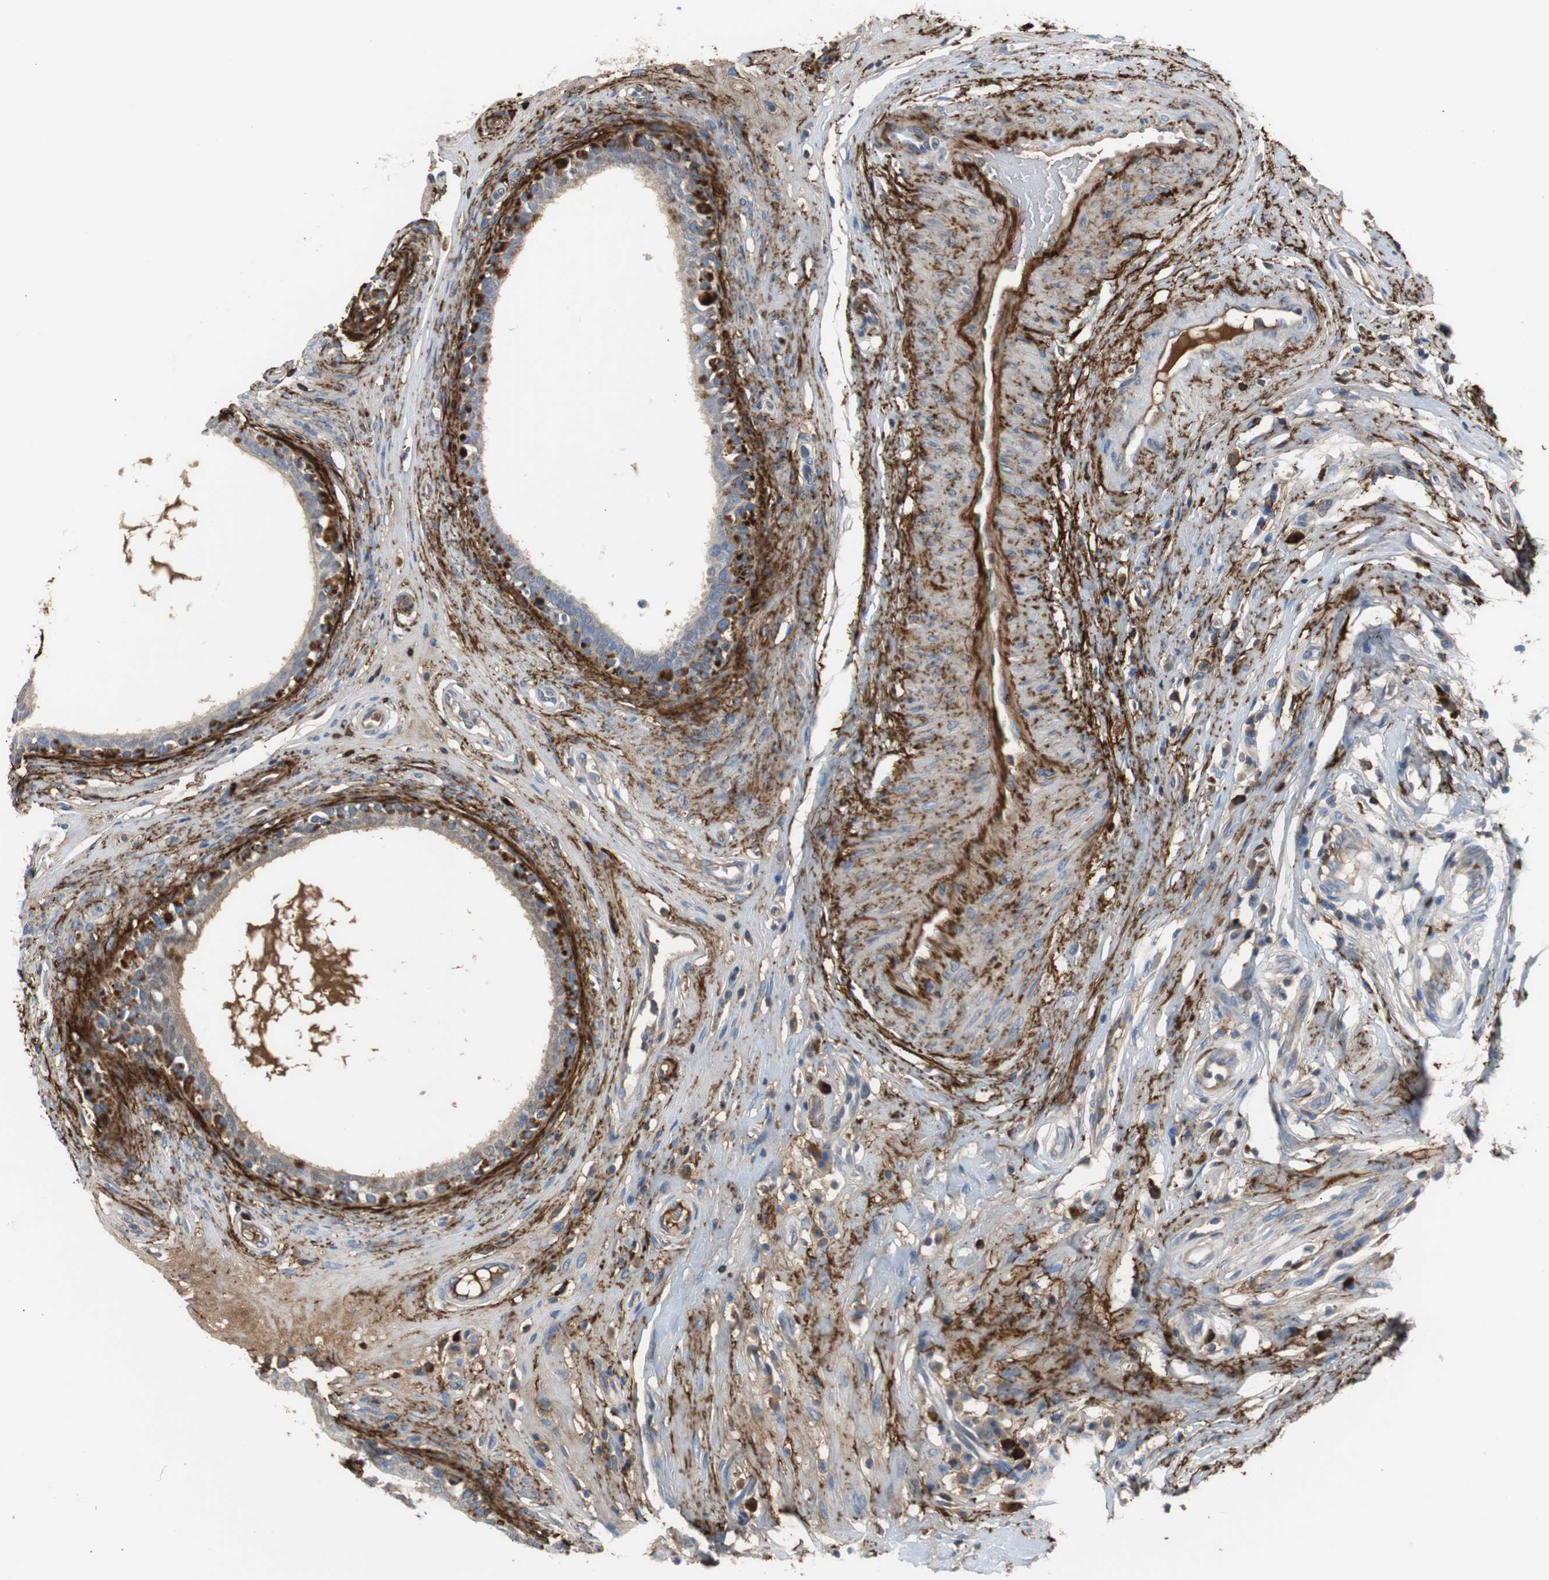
{"staining": {"intensity": "strong", "quantity": "<25%", "location": "cytoplasmic/membranous,nuclear"}, "tissue": "epididymis", "cell_type": "Glandular cells", "image_type": "normal", "snomed": [{"axis": "morphology", "description": "Normal tissue, NOS"}, {"axis": "morphology", "description": "Inflammation, NOS"}, {"axis": "topography", "description": "Epididymis"}], "caption": "Protein staining of normal epididymis shows strong cytoplasmic/membranous,nuclear positivity in about <25% of glandular cells.", "gene": "APCS", "patient": {"sex": "male", "age": 84}}